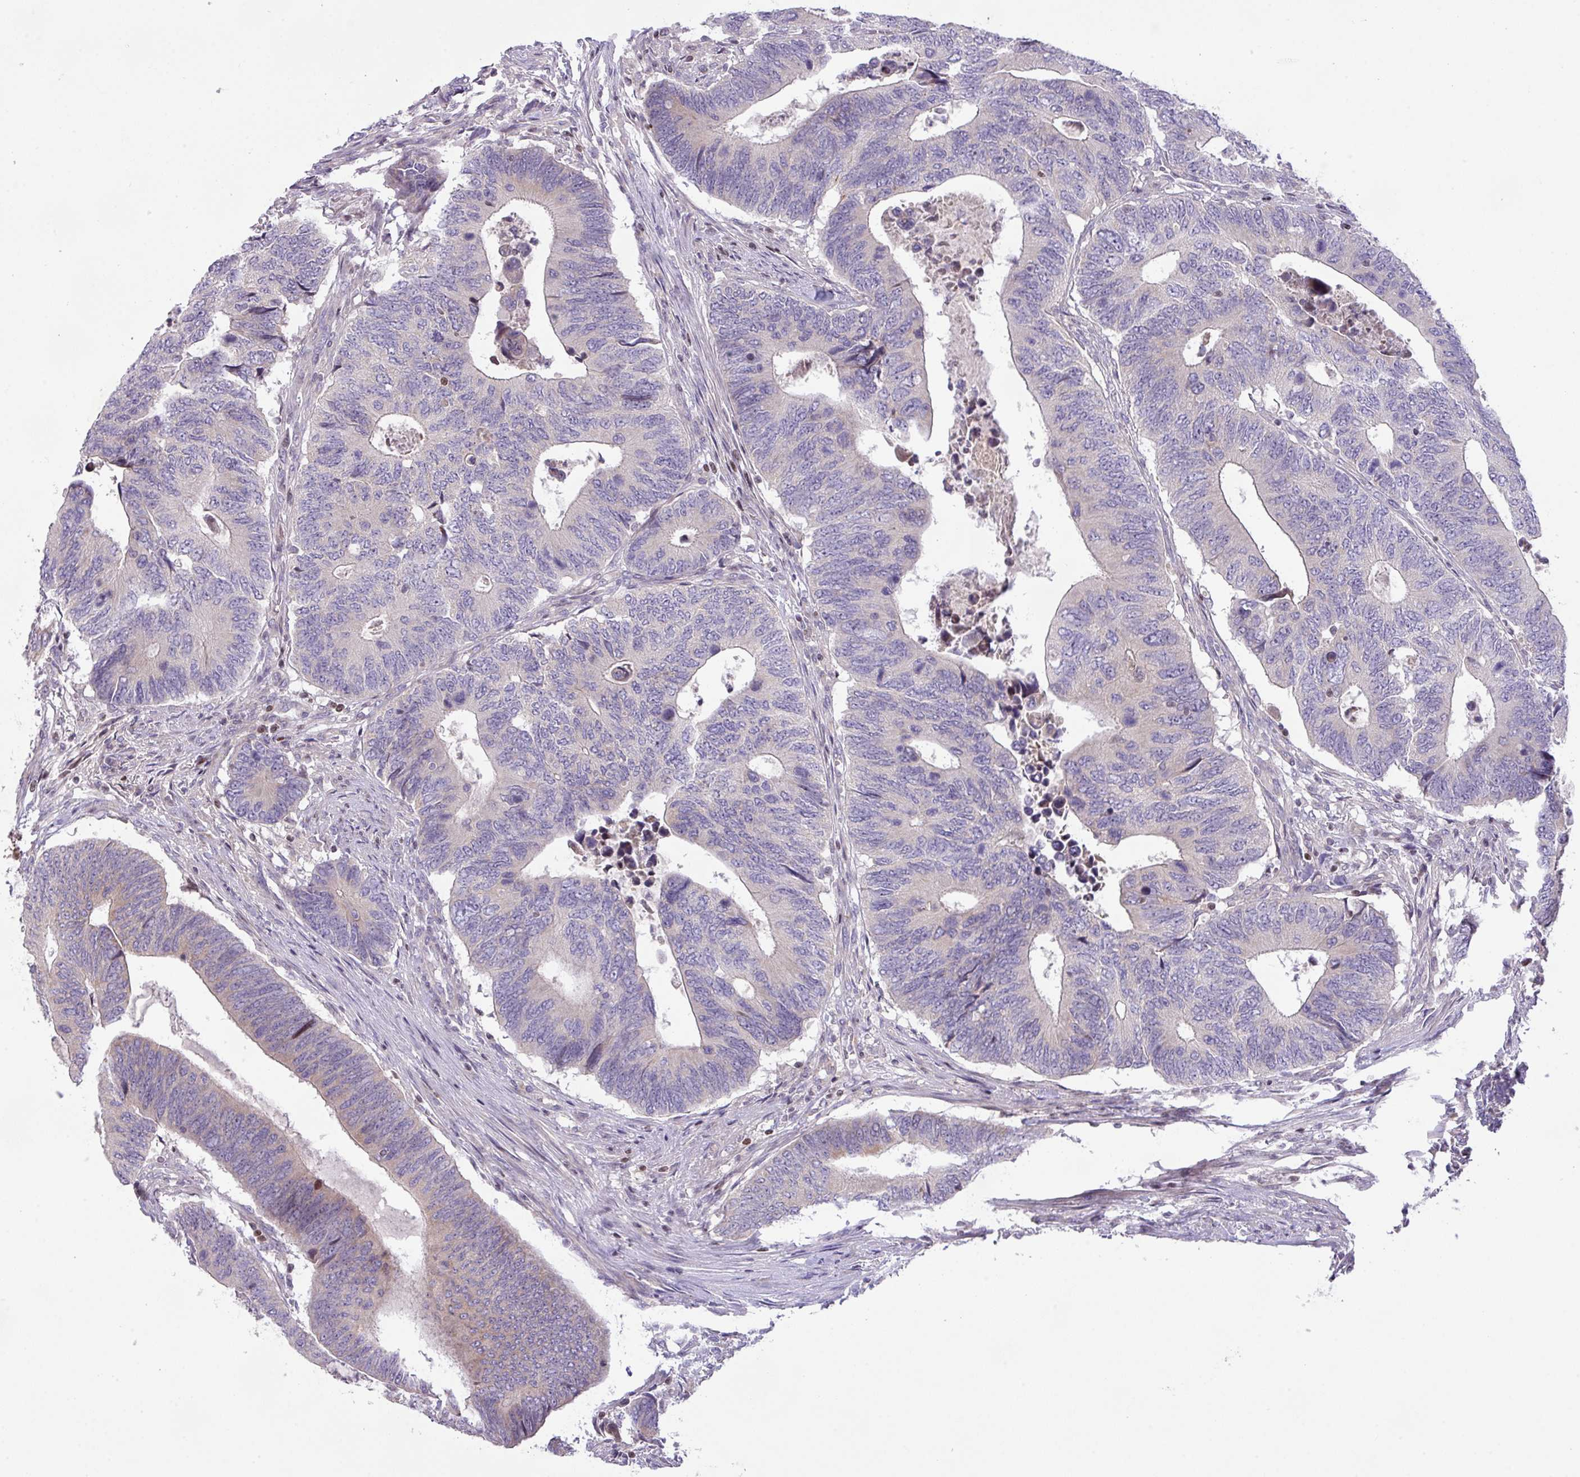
{"staining": {"intensity": "weak", "quantity": "<25%", "location": "cytoplasmic/membranous"}, "tissue": "colorectal cancer", "cell_type": "Tumor cells", "image_type": "cancer", "snomed": [{"axis": "morphology", "description": "Adenocarcinoma, NOS"}, {"axis": "topography", "description": "Colon"}], "caption": "There is no significant staining in tumor cells of colorectal cancer.", "gene": "ZNF394", "patient": {"sex": "male", "age": 87}}